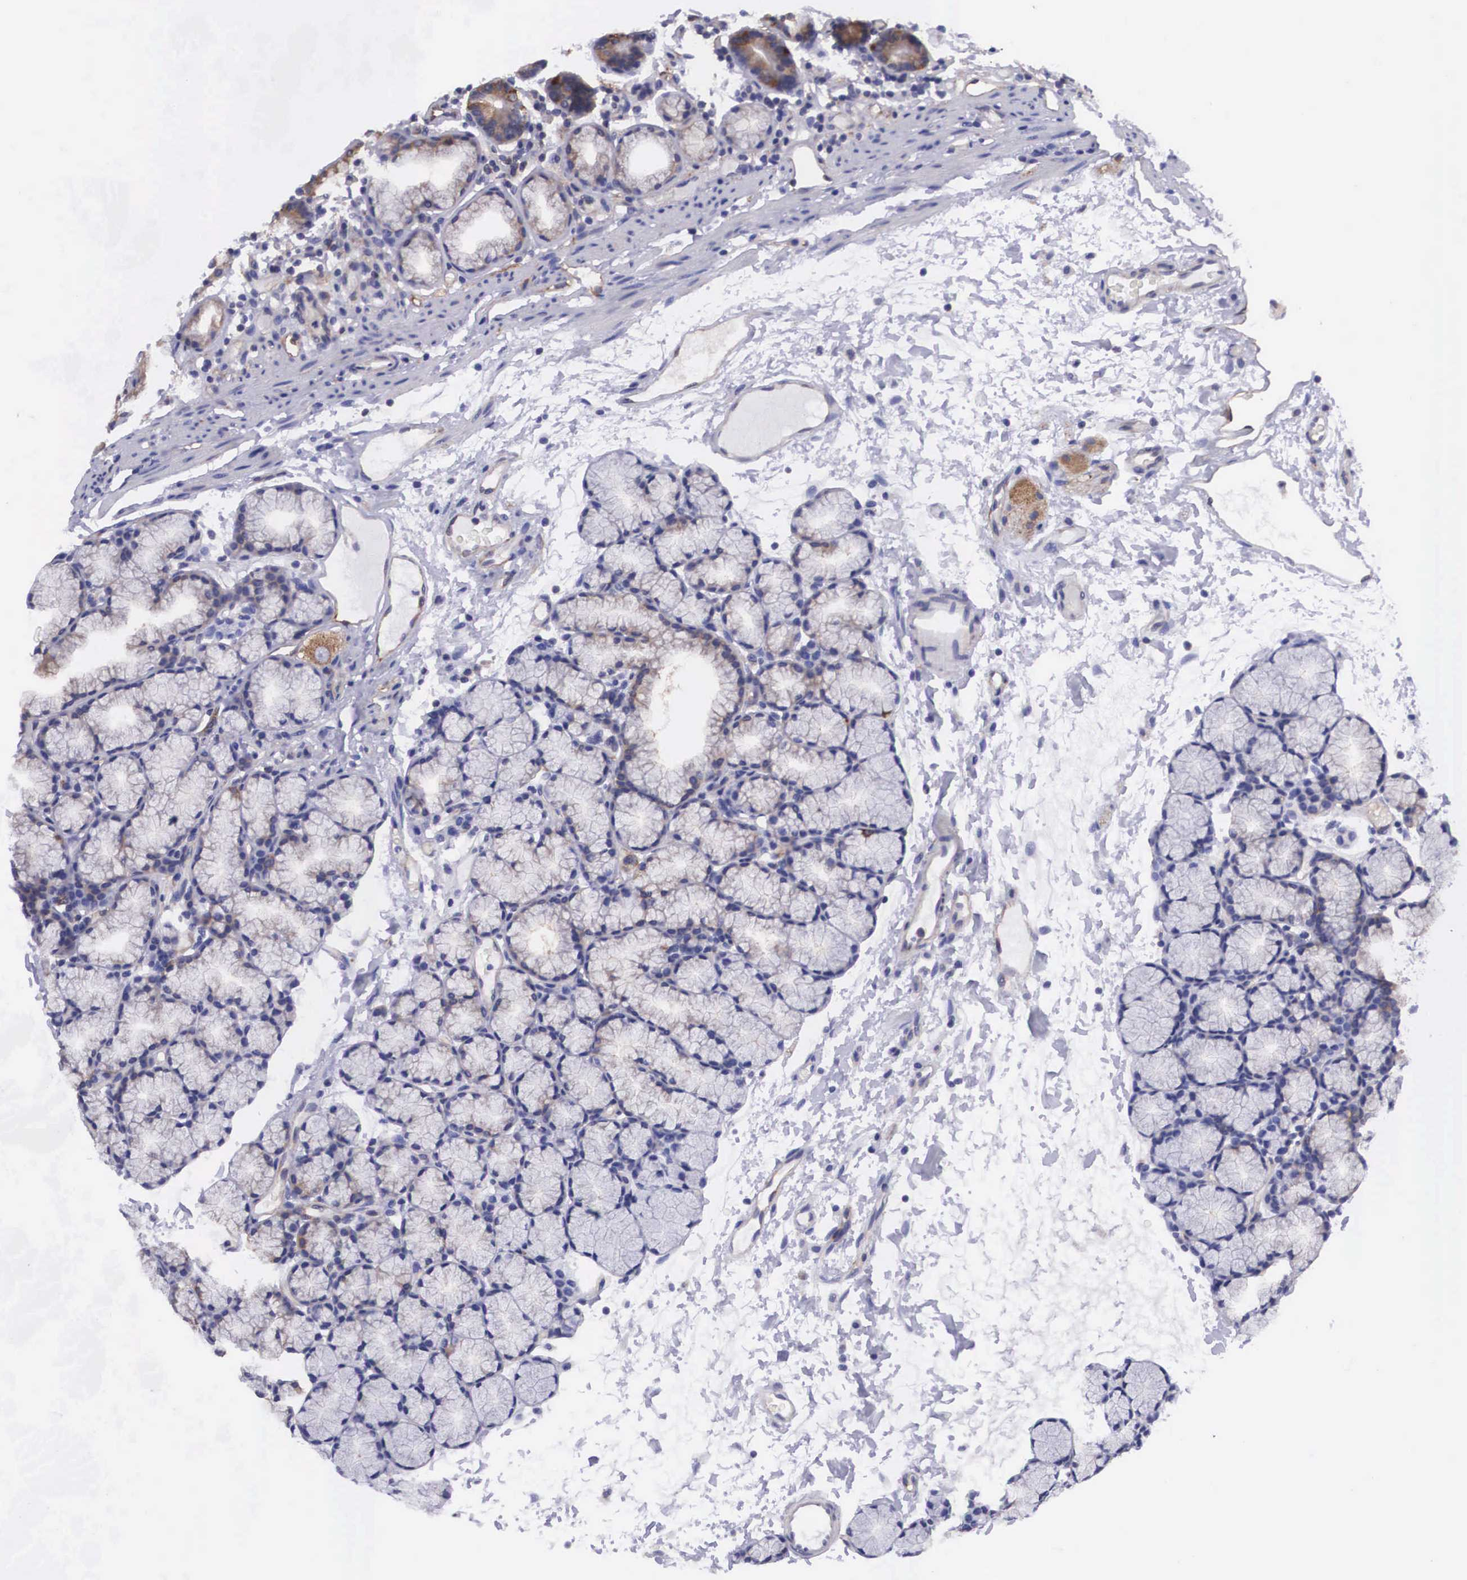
{"staining": {"intensity": "strong", "quantity": "25%-75%", "location": "cytoplasmic/membranous"}, "tissue": "duodenum", "cell_type": "Glandular cells", "image_type": "normal", "snomed": [{"axis": "morphology", "description": "Normal tissue, NOS"}, {"axis": "topography", "description": "Duodenum"}], "caption": "High-magnification brightfield microscopy of normal duodenum stained with DAB (brown) and counterstained with hematoxylin (blue). glandular cells exhibit strong cytoplasmic/membranous staining is seen in approximately25%-75% of cells.", "gene": "BCAR1", "patient": {"sex": "female", "age": 48}}